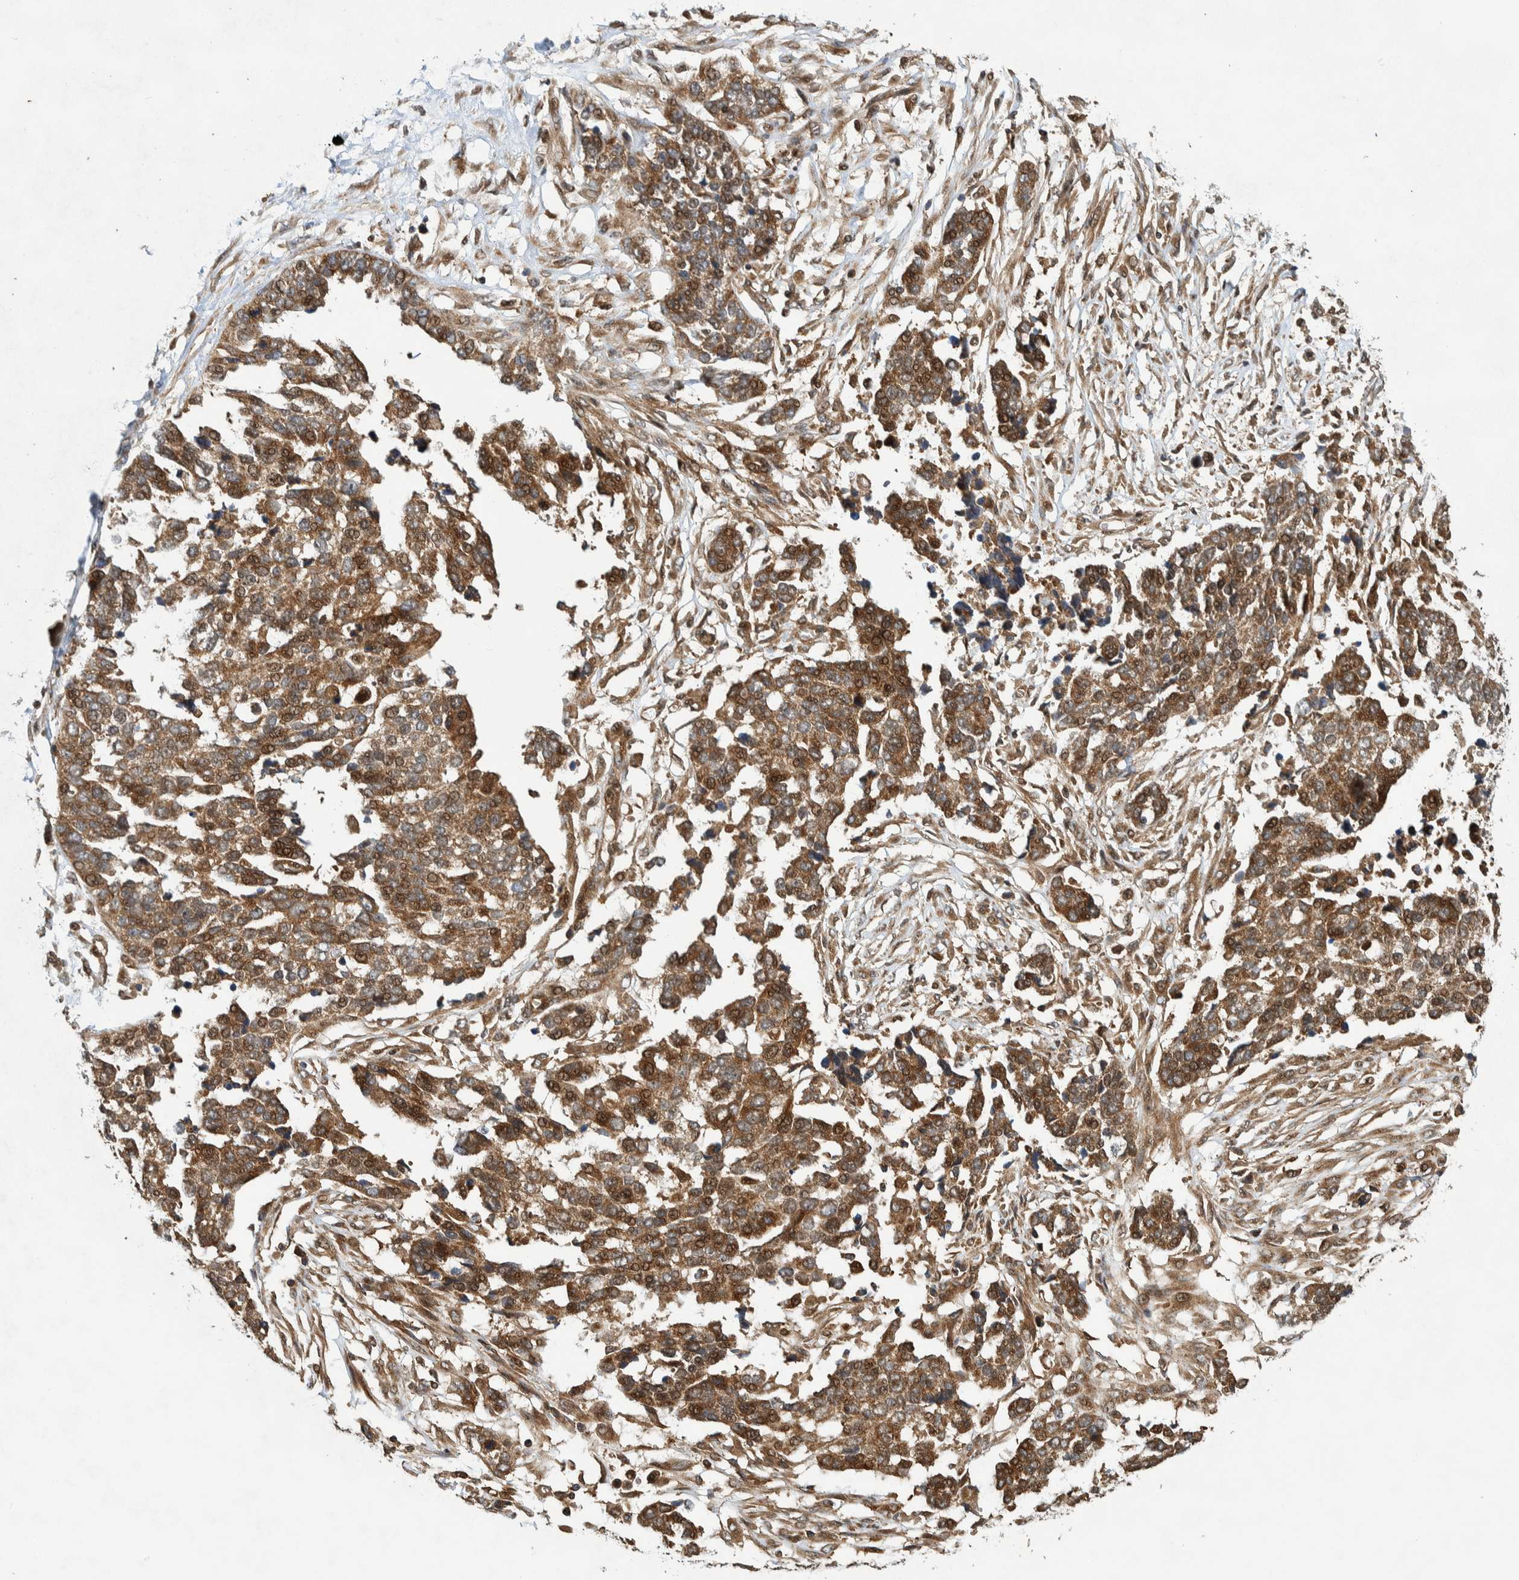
{"staining": {"intensity": "strong", "quantity": "25%-75%", "location": "cytoplasmic/membranous"}, "tissue": "ovarian cancer", "cell_type": "Tumor cells", "image_type": "cancer", "snomed": [{"axis": "morphology", "description": "Cystadenocarcinoma, serous, NOS"}, {"axis": "topography", "description": "Ovary"}], "caption": "Ovarian serous cystadenocarcinoma stained for a protein shows strong cytoplasmic/membranous positivity in tumor cells. (brown staining indicates protein expression, while blue staining denotes nuclei).", "gene": "CCDC57", "patient": {"sex": "female", "age": 44}}